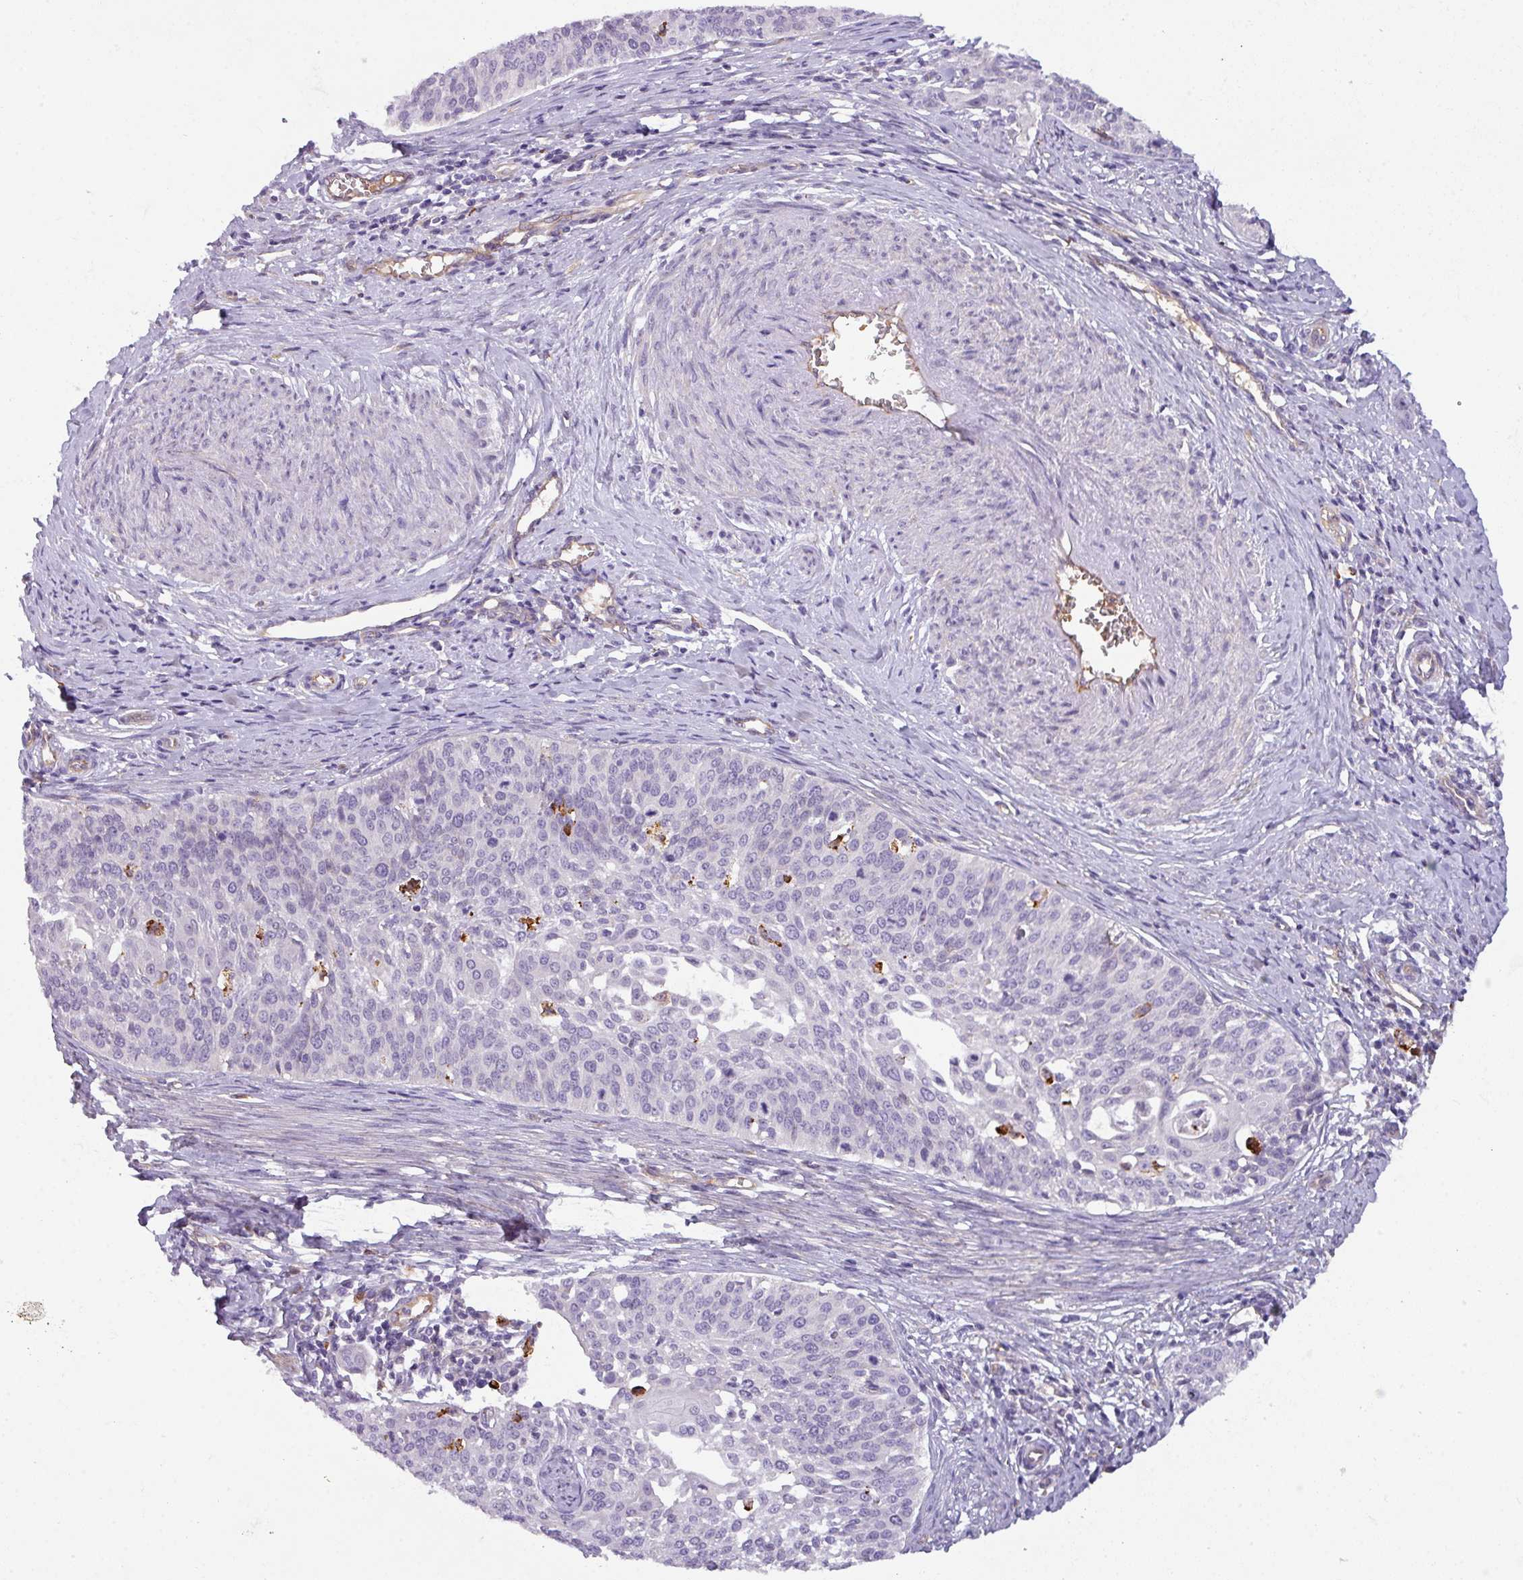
{"staining": {"intensity": "negative", "quantity": "none", "location": "none"}, "tissue": "cervical cancer", "cell_type": "Tumor cells", "image_type": "cancer", "snomed": [{"axis": "morphology", "description": "Squamous cell carcinoma, NOS"}, {"axis": "topography", "description": "Cervix"}], "caption": "Histopathology image shows no protein positivity in tumor cells of squamous cell carcinoma (cervical) tissue.", "gene": "BUD23", "patient": {"sex": "female", "age": 44}}